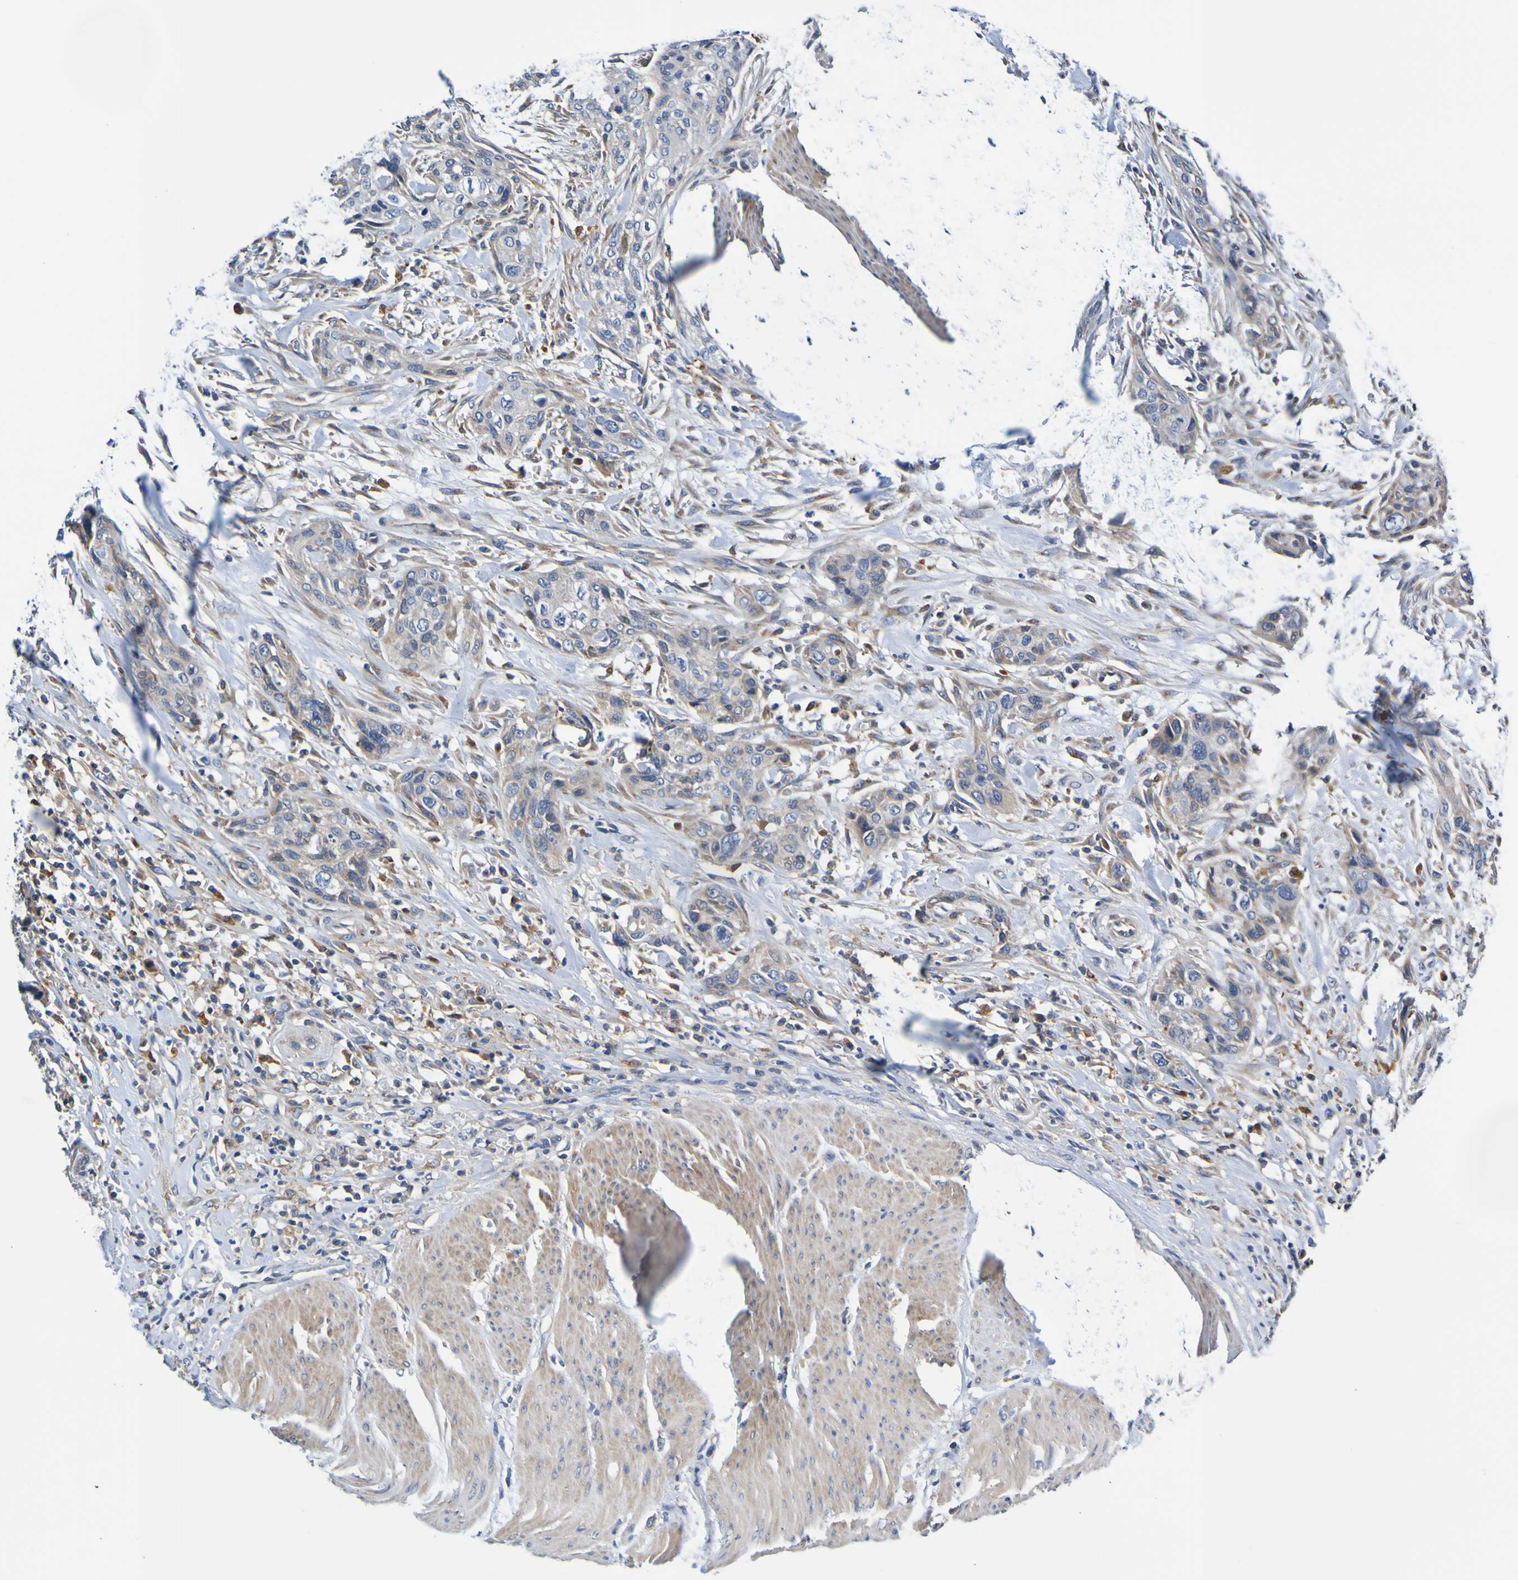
{"staining": {"intensity": "moderate", "quantity": ">75%", "location": "cytoplasmic/membranous"}, "tissue": "urothelial cancer", "cell_type": "Tumor cells", "image_type": "cancer", "snomed": [{"axis": "morphology", "description": "Urothelial carcinoma, High grade"}, {"axis": "topography", "description": "Urinary bladder"}], "caption": "Immunohistochemical staining of urothelial cancer demonstrates medium levels of moderate cytoplasmic/membranous protein staining in approximately >75% of tumor cells. (Brightfield microscopy of DAB IHC at high magnification).", "gene": "METAP2", "patient": {"sex": "male", "age": 35}}